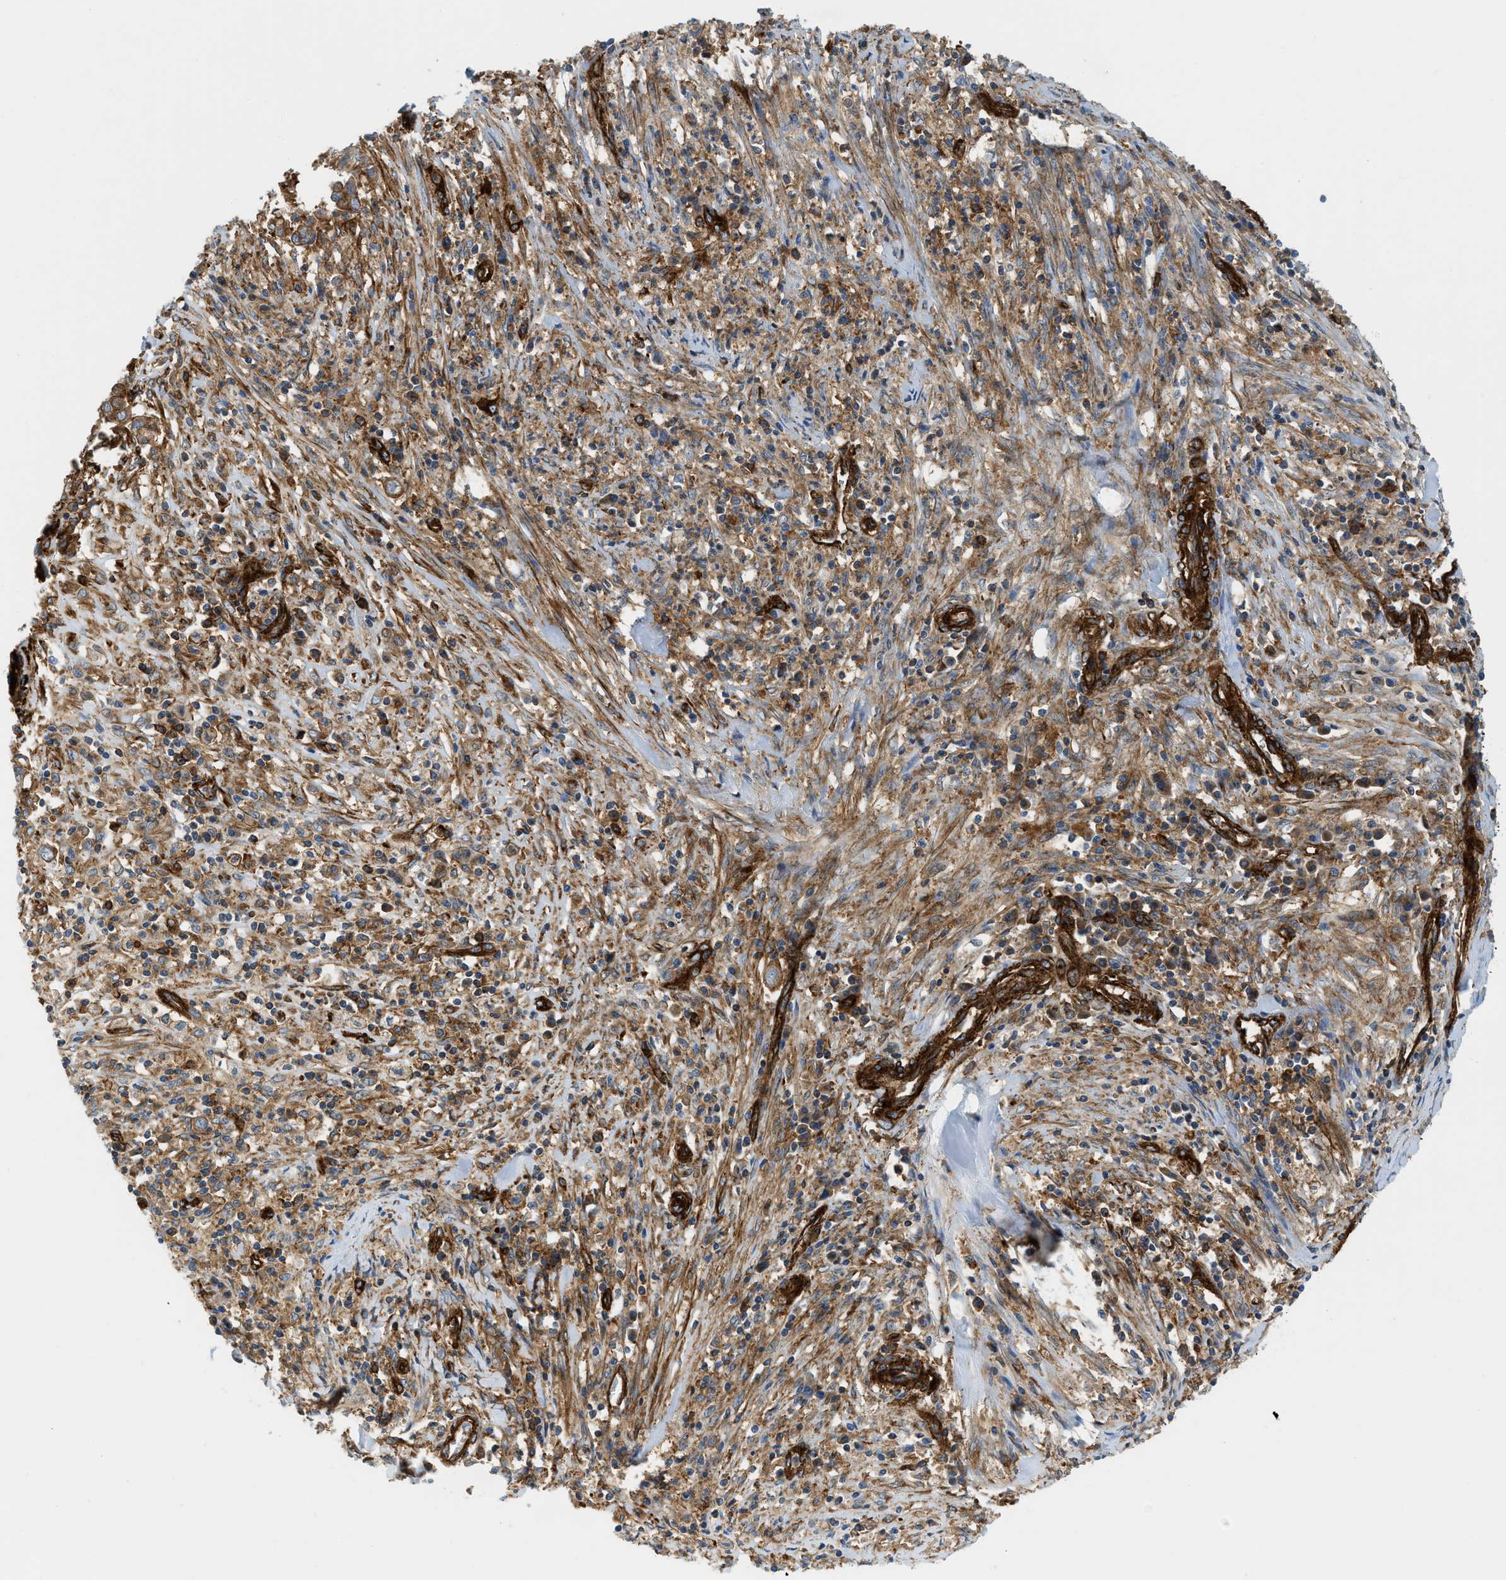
{"staining": {"intensity": "moderate", "quantity": ">75%", "location": "cytoplasmic/membranous"}, "tissue": "cervical cancer", "cell_type": "Tumor cells", "image_type": "cancer", "snomed": [{"axis": "morphology", "description": "Adenocarcinoma, NOS"}, {"axis": "topography", "description": "Cervix"}], "caption": "Protein expression by immunohistochemistry (IHC) displays moderate cytoplasmic/membranous expression in approximately >75% of tumor cells in adenocarcinoma (cervical). (Brightfield microscopy of DAB IHC at high magnification).", "gene": "HIP1", "patient": {"sex": "female", "age": 44}}